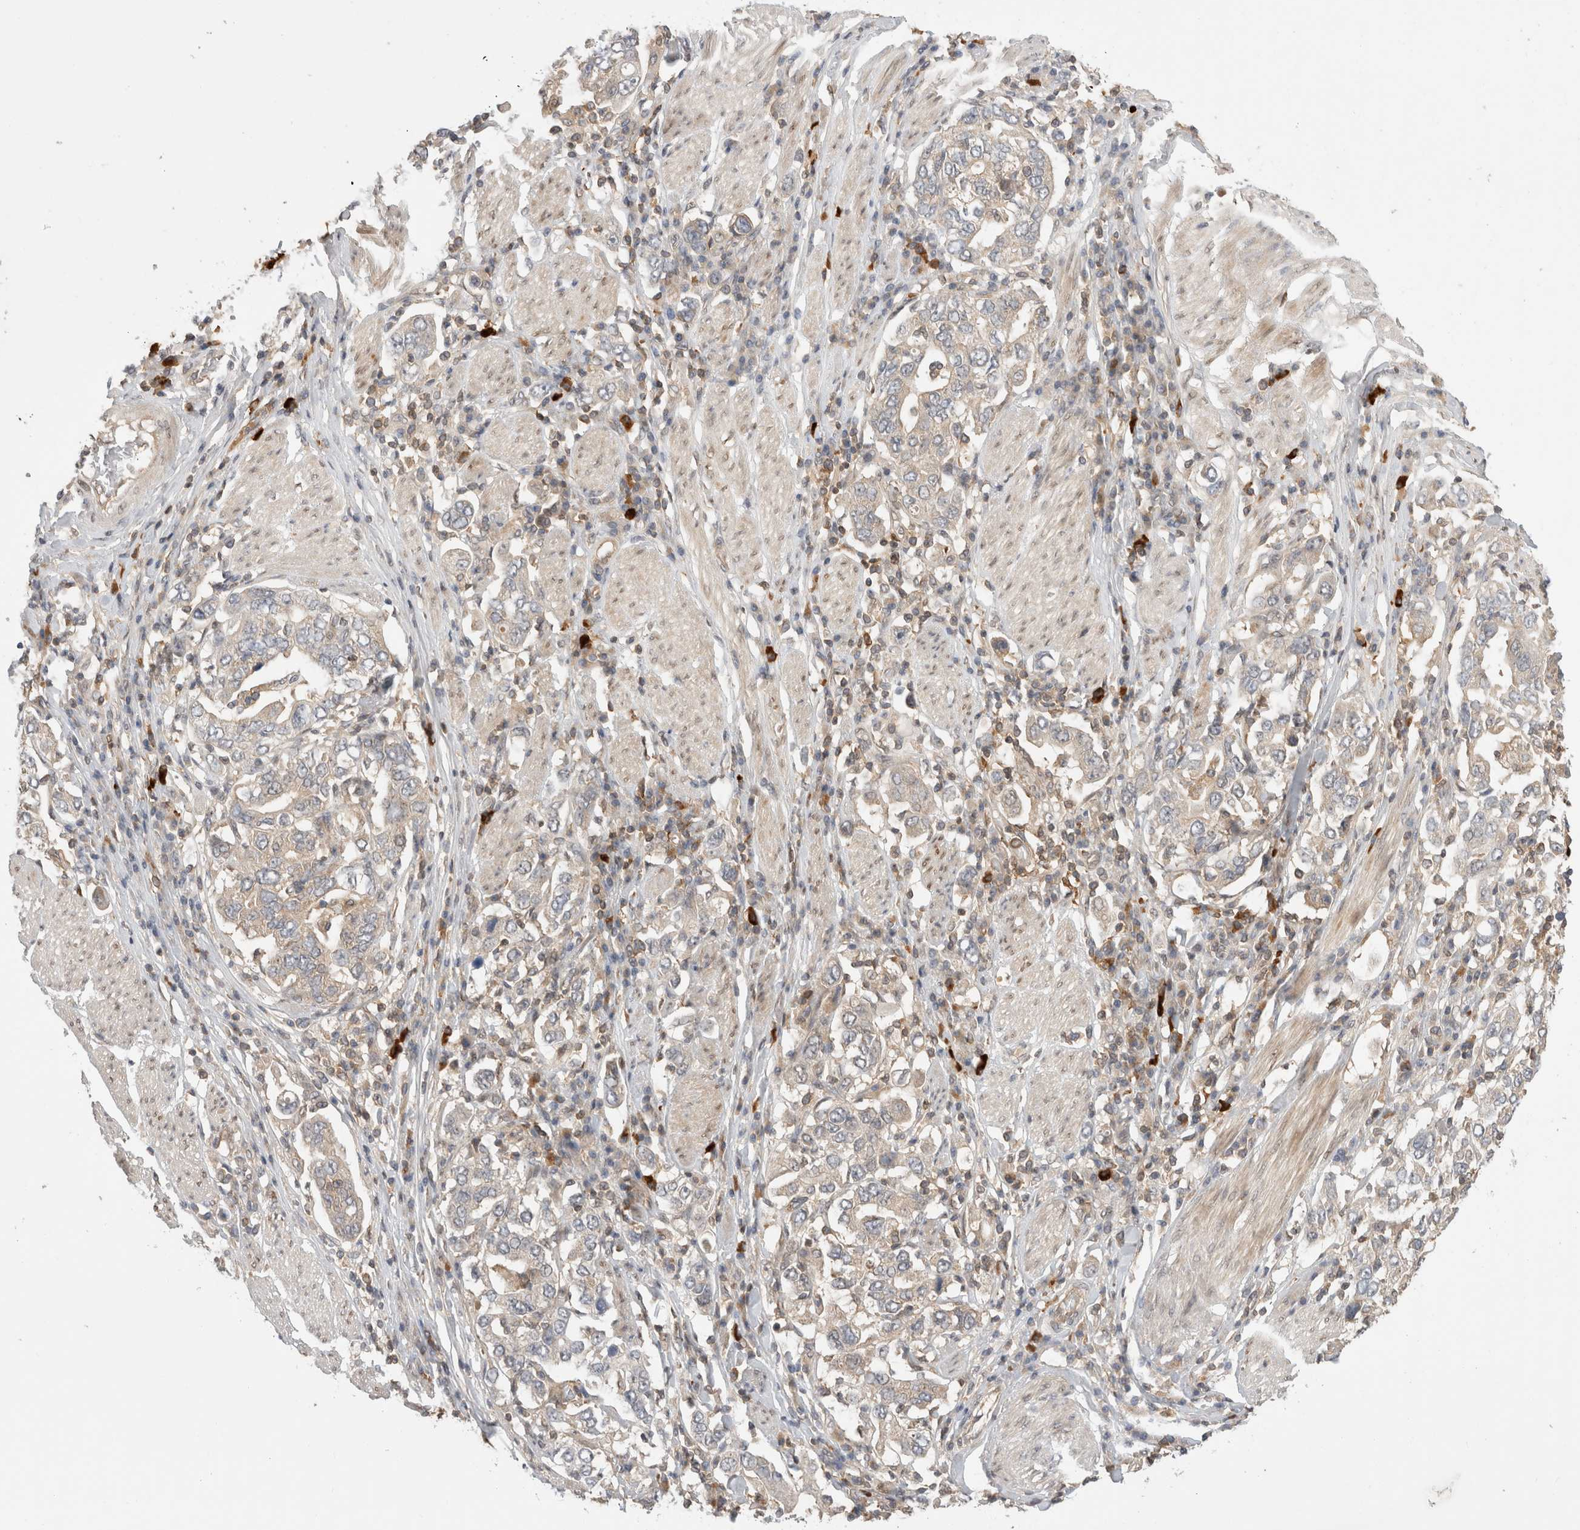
{"staining": {"intensity": "weak", "quantity": "25%-75%", "location": "cytoplasmic/membranous"}, "tissue": "stomach cancer", "cell_type": "Tumor cells", "image_type": "cancer", "snomed": [{"axis": "morphology", "description": "Adenocarcinoma, NOS"}, {"axis": "topography", "description": "Stomach, upper"}], "caption": "Immunohistochemical staining of stomach cancer (adenocarcinoma) exhibits low levels of weak cytoplasmic/membranous expression in about 25%-75% of tumor cells. Using DAB (brown) and hematoxylin (blue) stains, captured at high magnification using brightfield microscopy.", "gene": "NFKB1", "patient": {"sex": "male", "age": 62}}